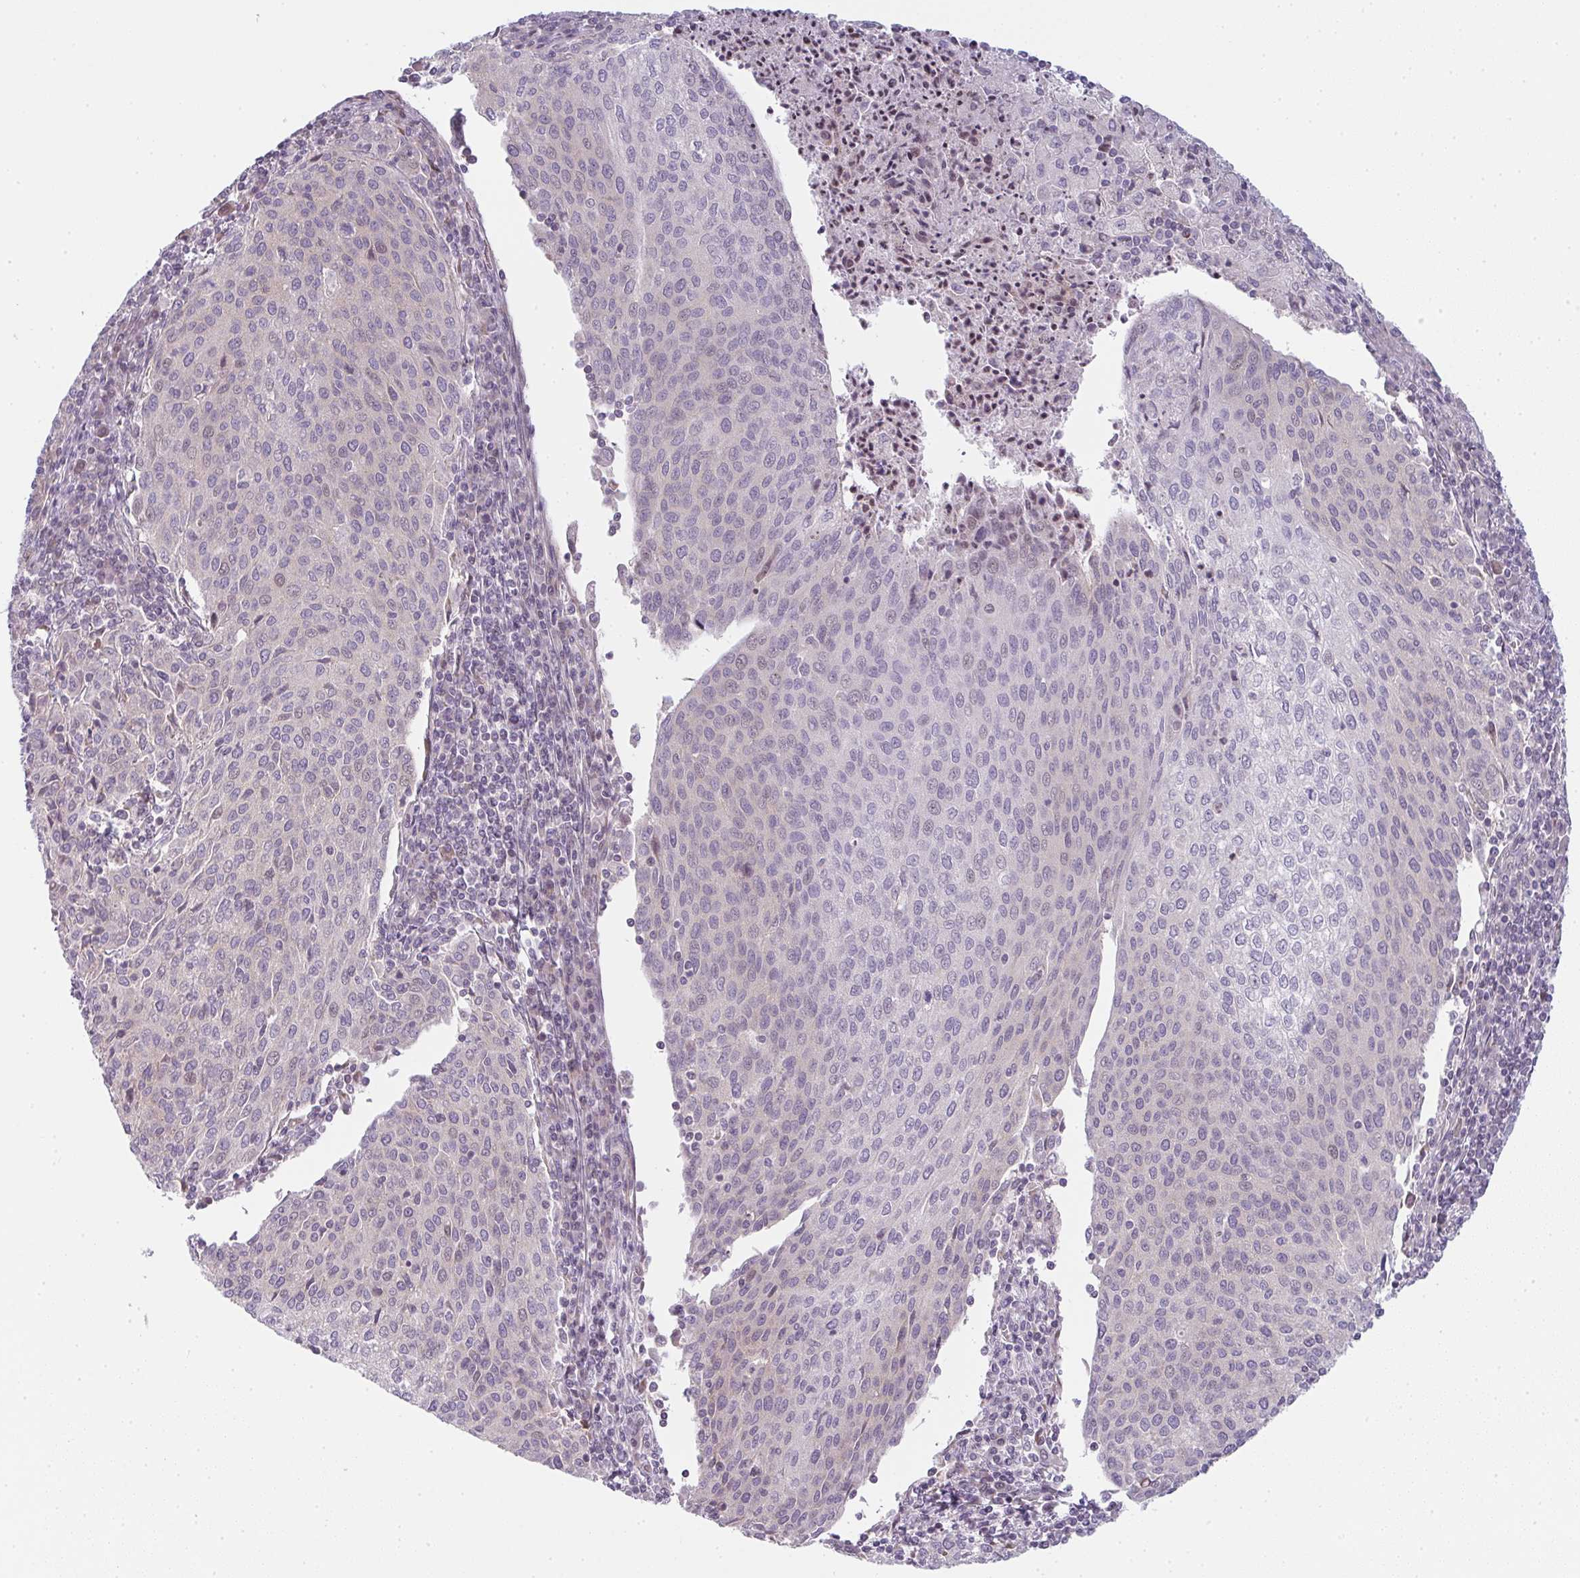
{"staining": {"intensity": "negative", "quantity": "none", "location": "none"}, "tissue": "cervical cancer", "cell_type": "Tumor cells", "image_type": "cancer", "snomed": [{"axis": "morphology", "description": "Squamous cell carcinoma, NOS"}, {"axis": "topography", "description": "Cervix"}], "caption": "Immunohistochemistry micrograph of neoplastic tissue: human cervical squamous cell carcinoma stained with DAB (3,3'-diaminobenzidine) shows no significant protein staining in tumor cells.", "gene": "TMEM237", "patient": {"sex": "female", "age": 46}}